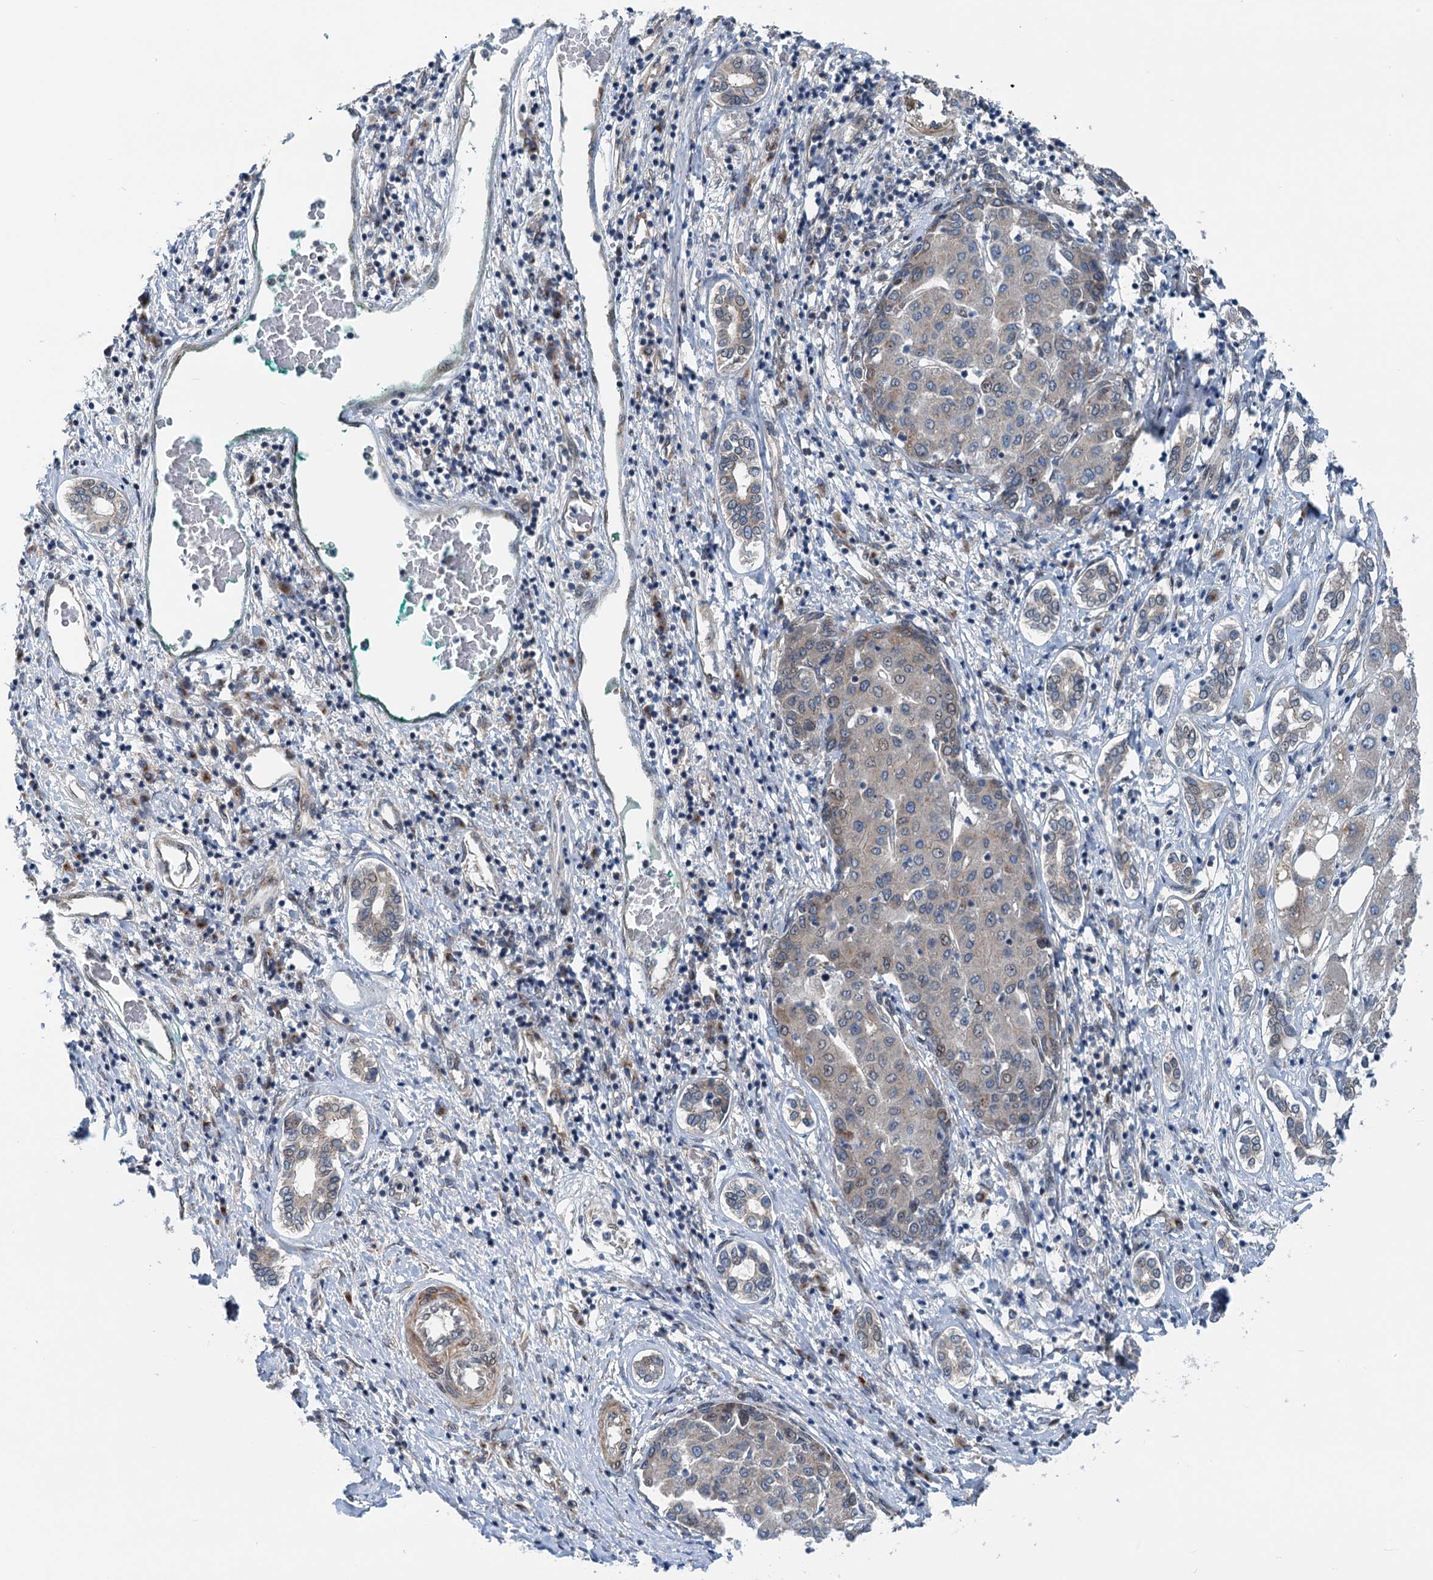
{"staining": {"intensity": "weak", "quantity": "<25%", "location": "cytoplasmic/membranous,nuclear"}, "tissue": "liver cancer", "cell_type": "Tumor cells", "image_type": "cancer", "snomed": [{"axis": "morphology", "description": "Carcinoma, Hepatocellular, NOS"}, {"axis": "topography", "description": "Liver"}], "caption": "IHC histopathology image of human liver cancer stained for a protein (brown), which demonstrates no expression in tumor cells. Nuclei are stained in blue.", "gene": "DYNC2I2", "patient": {"sex": "male", "age": 65}}